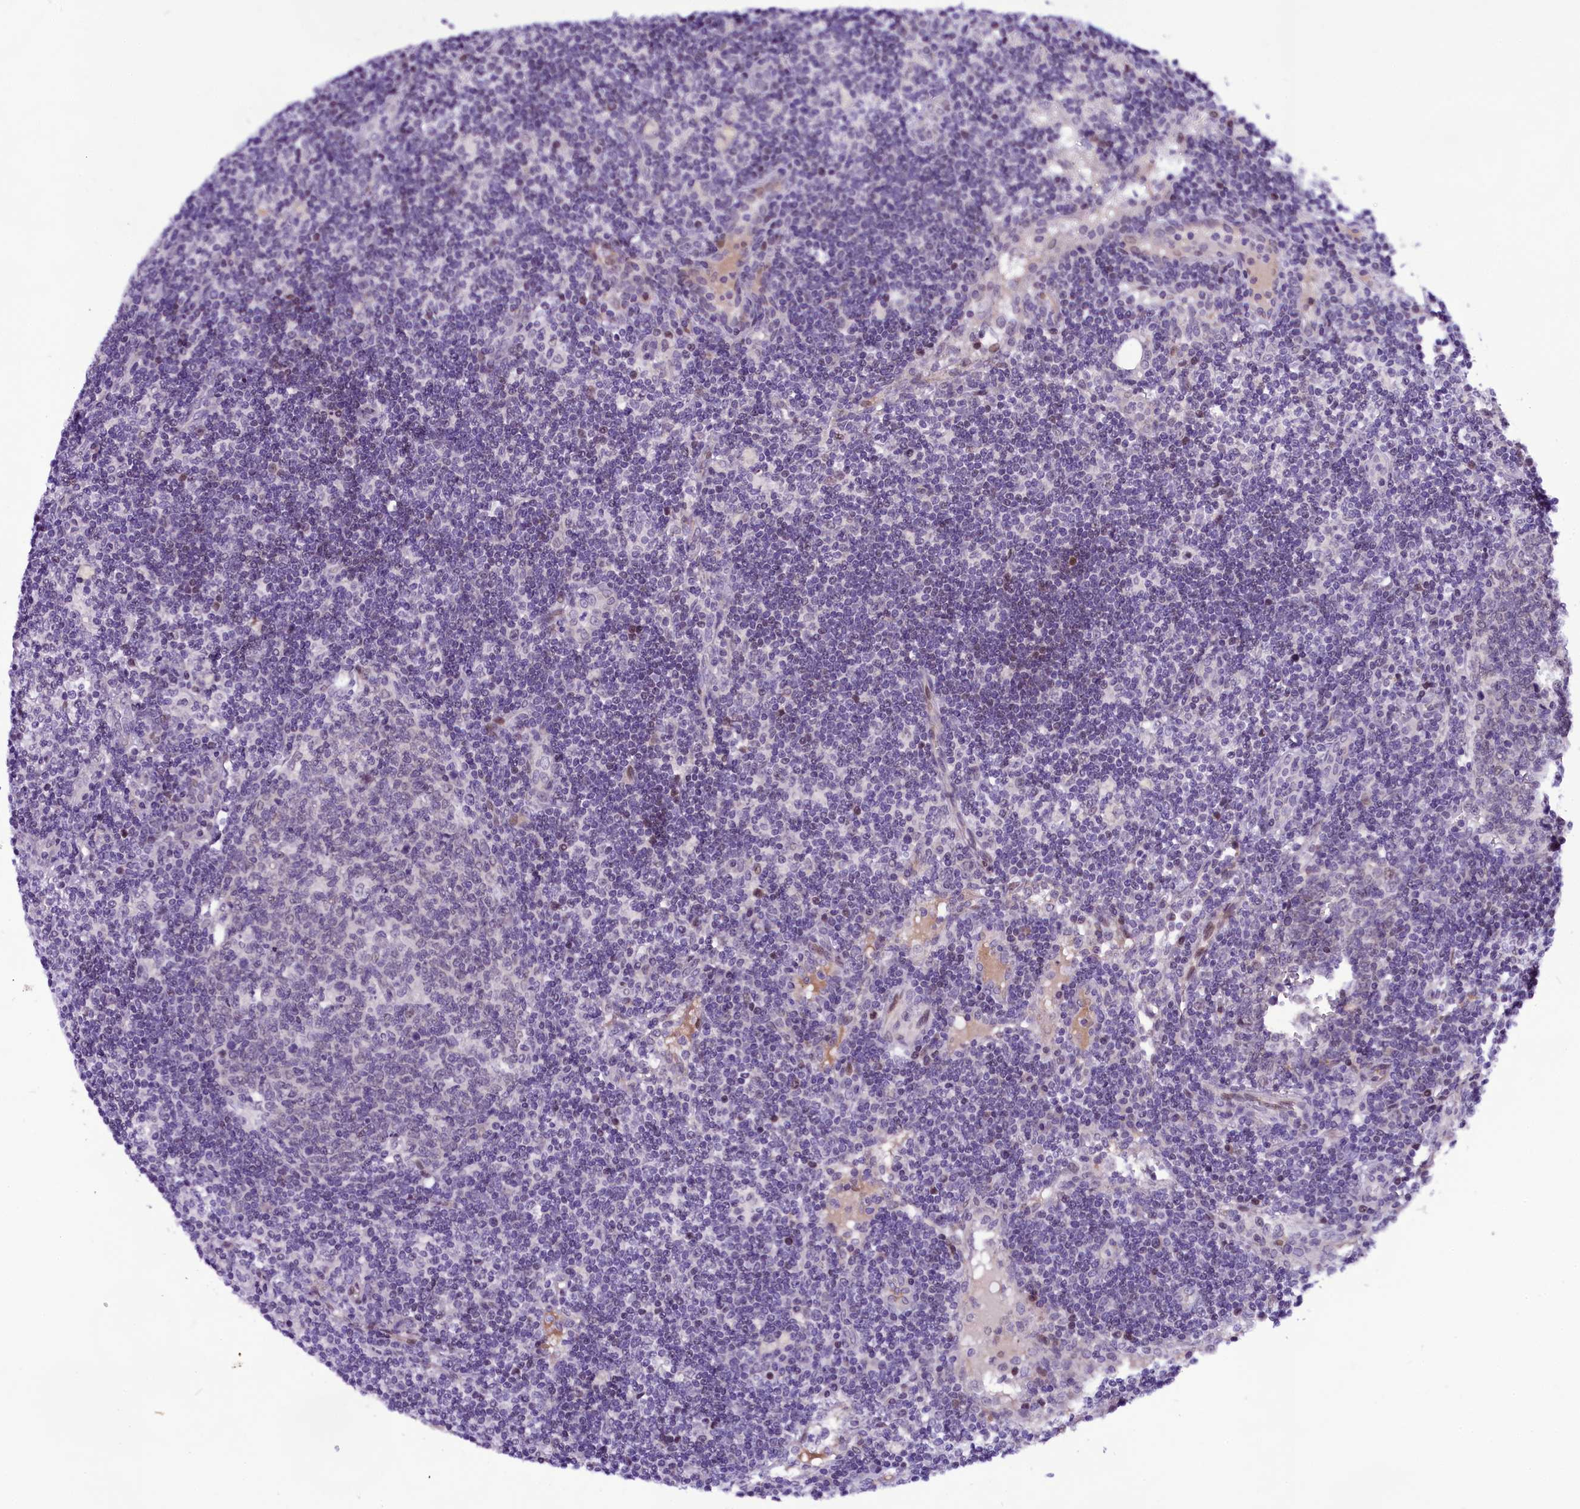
{"staining": {"intensity": "negative", "quantity": "none", "location": "none"}, "tissue": "lymph node", "cell_type": "Germinal center cells", "image_type": "normal", "snomed": [{"axis": "morphology", "description": "Normal tissue, NOS"}, {"axis": "topography", "description": "Lymph node"}], "caption": "Immunohistochemistry (IHC) image of unremarkable lymph node stained for a protein (brown), which reveals no staining in germinal center cells.", "gene": "CCDC106", "patient": {"sex": "female", "age": 73}}